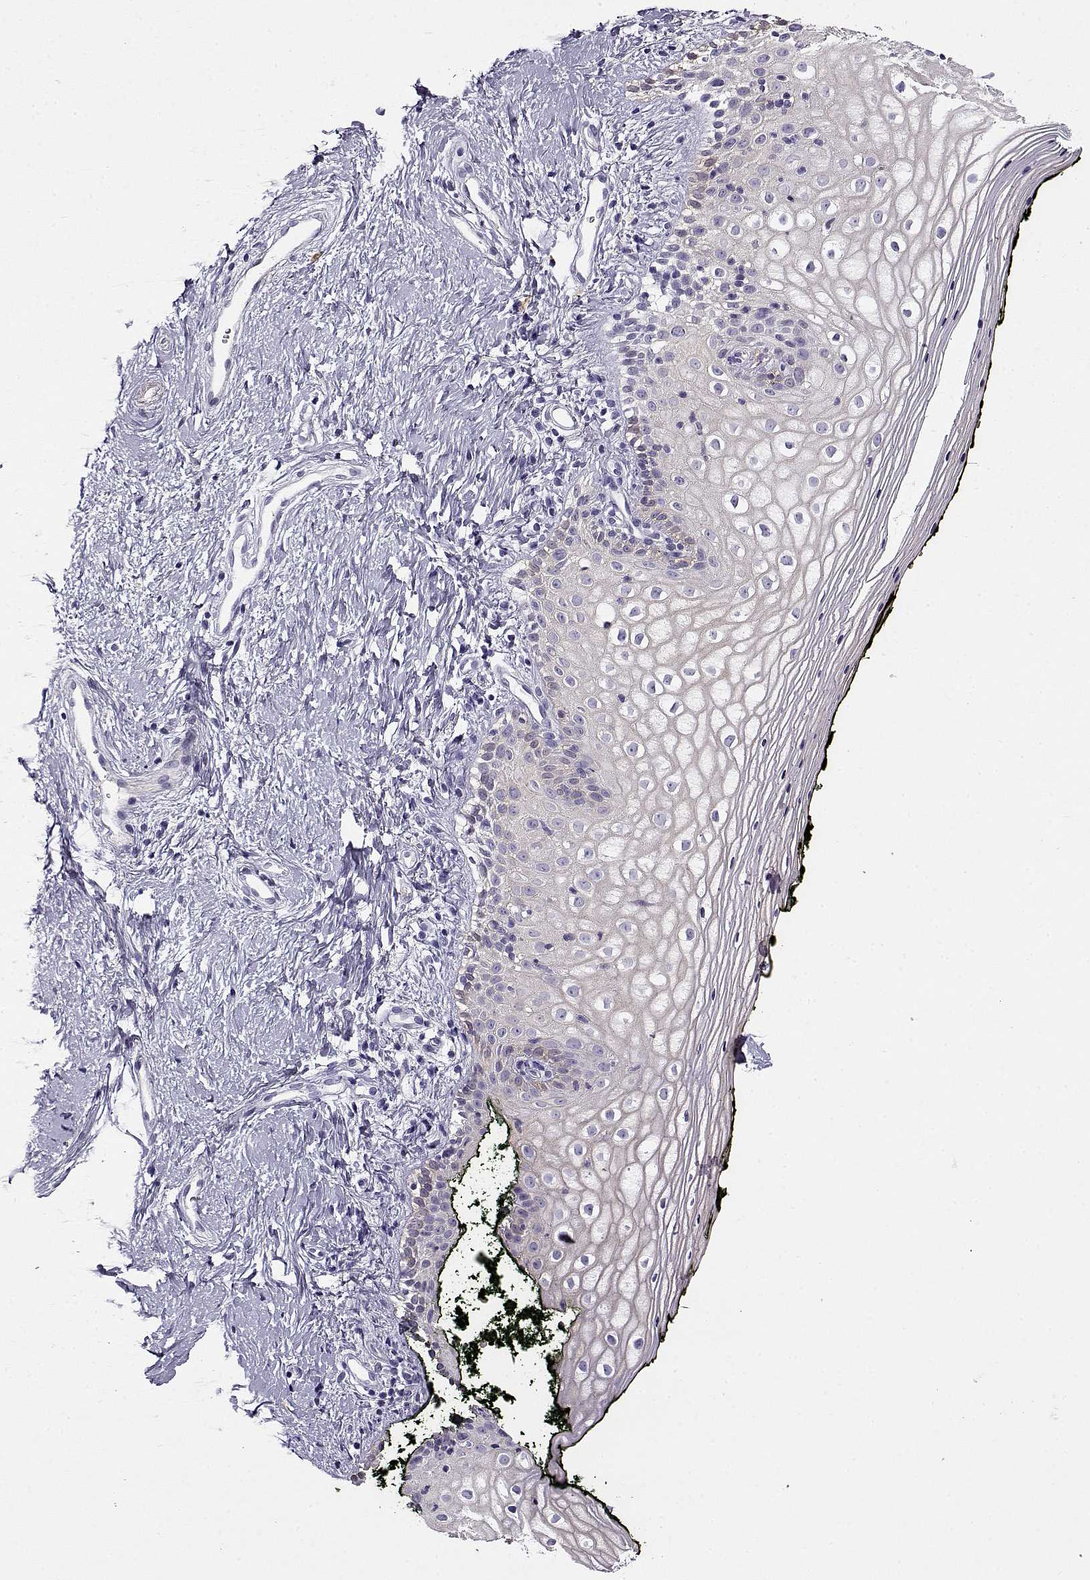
{"staining": {"intensity": "negative", "quantity": "none", "location": "none"}, "tissue": "vagina", "cell_type": "Squamous epithelial cells", "image_type": "normal", "snomed": [{"axis": "morphology", "description": "Normal tissue, NOS"}, {"axis": "topography", "description": "Vagina"}], "caption": "Squamous epithelial cells are negative for brown protein staining in normal vagina. (Brightfield microscopy of DAB IHC at high magnification).", "gene": "UCP3", "patient": {"sex": "female", "age": 47}}